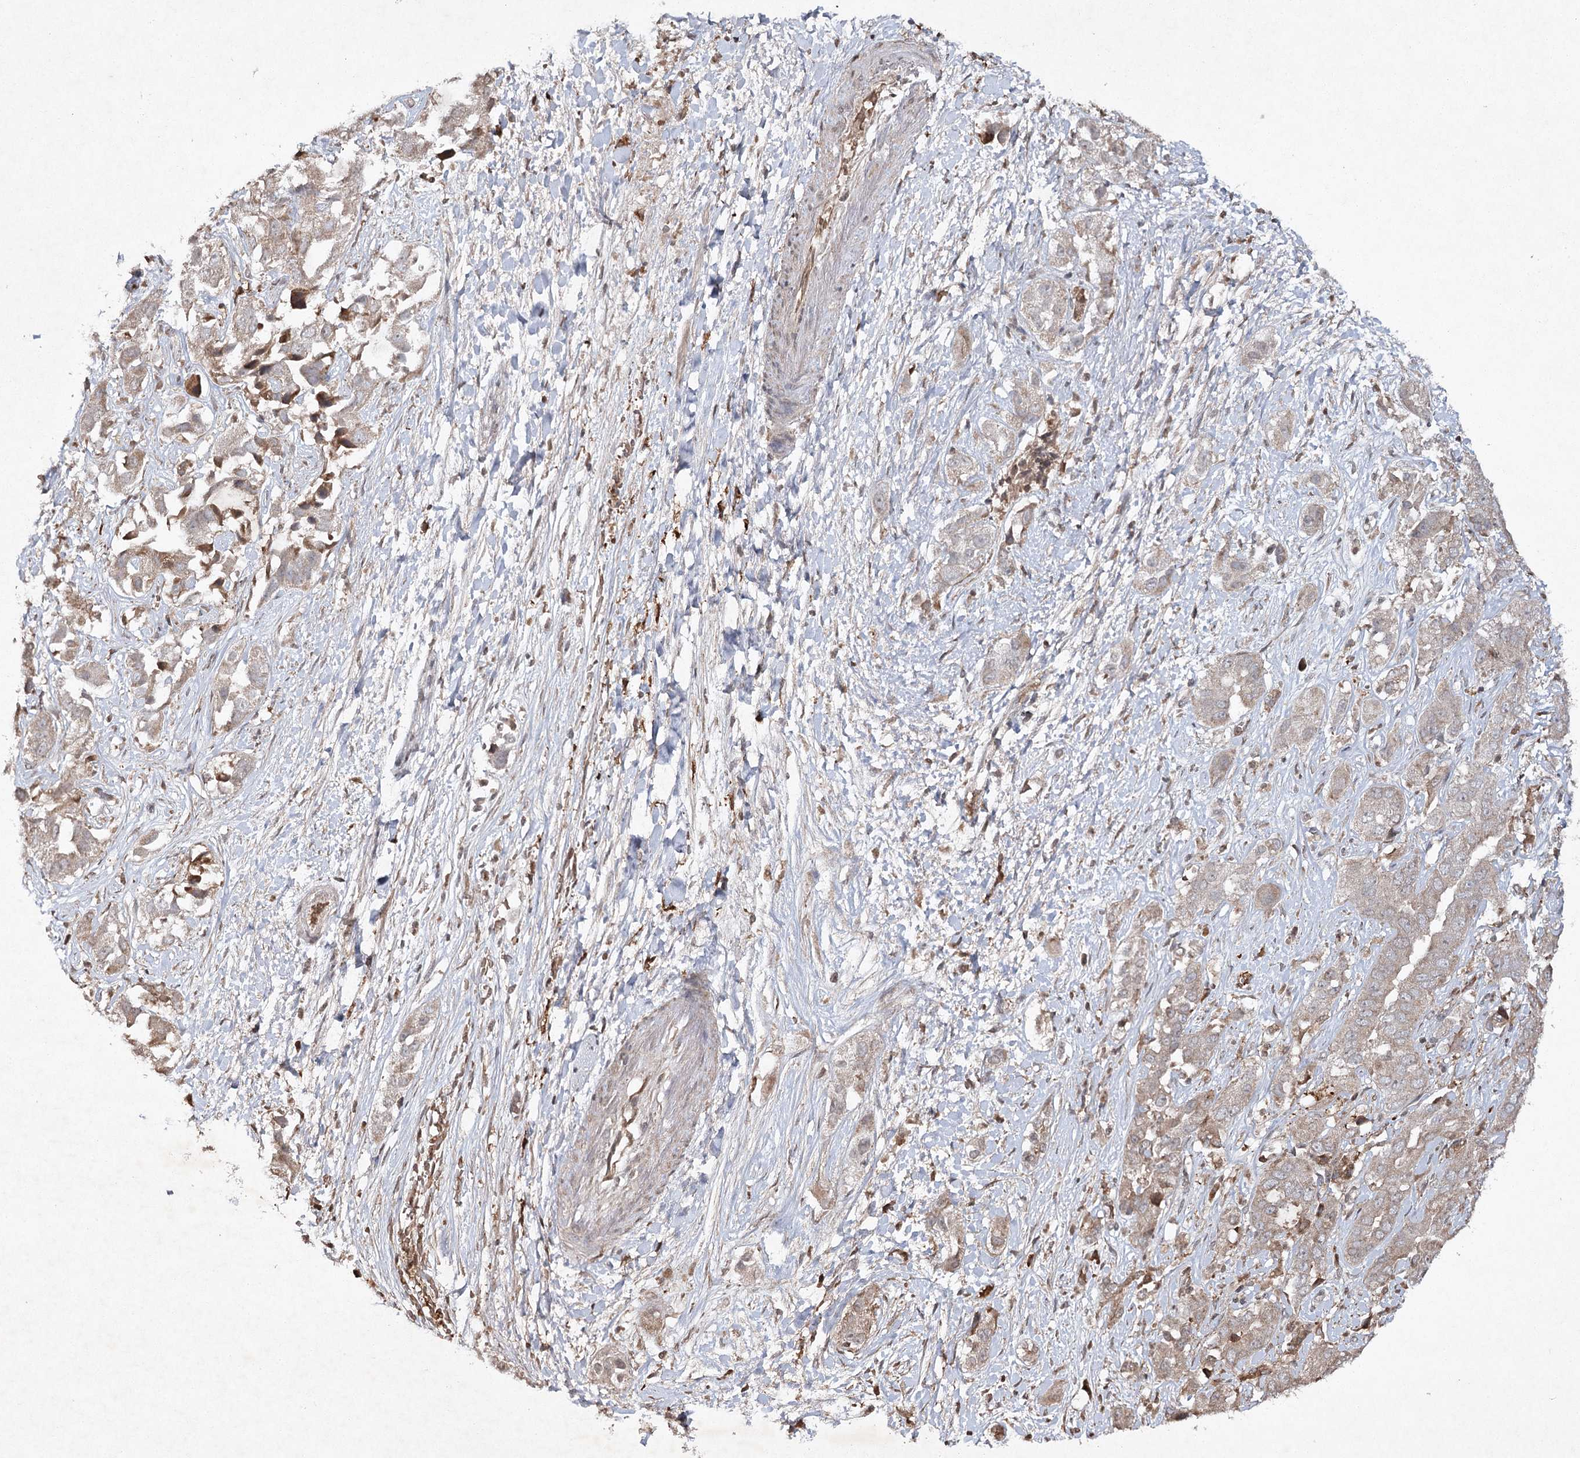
{"staining": {"intensity": "weak", "quantity": "<25%", "location": "cytoplasmic/membranous"}, "tissue": "liver cancer", "cell_type": "Tumor cells", "image_type": "cancer", "snomed": [{"axis": "morphology", "description": "Cholangiocarcinoma"}, {"axis": "topography", "description": "Liver"}], "caption": "Immunohistochemical staining of human liver cancer demonstrates no significant staining in tumor cells.", "gene": "CYP2B6", "patient": {"sex": "female", "age": 52}}